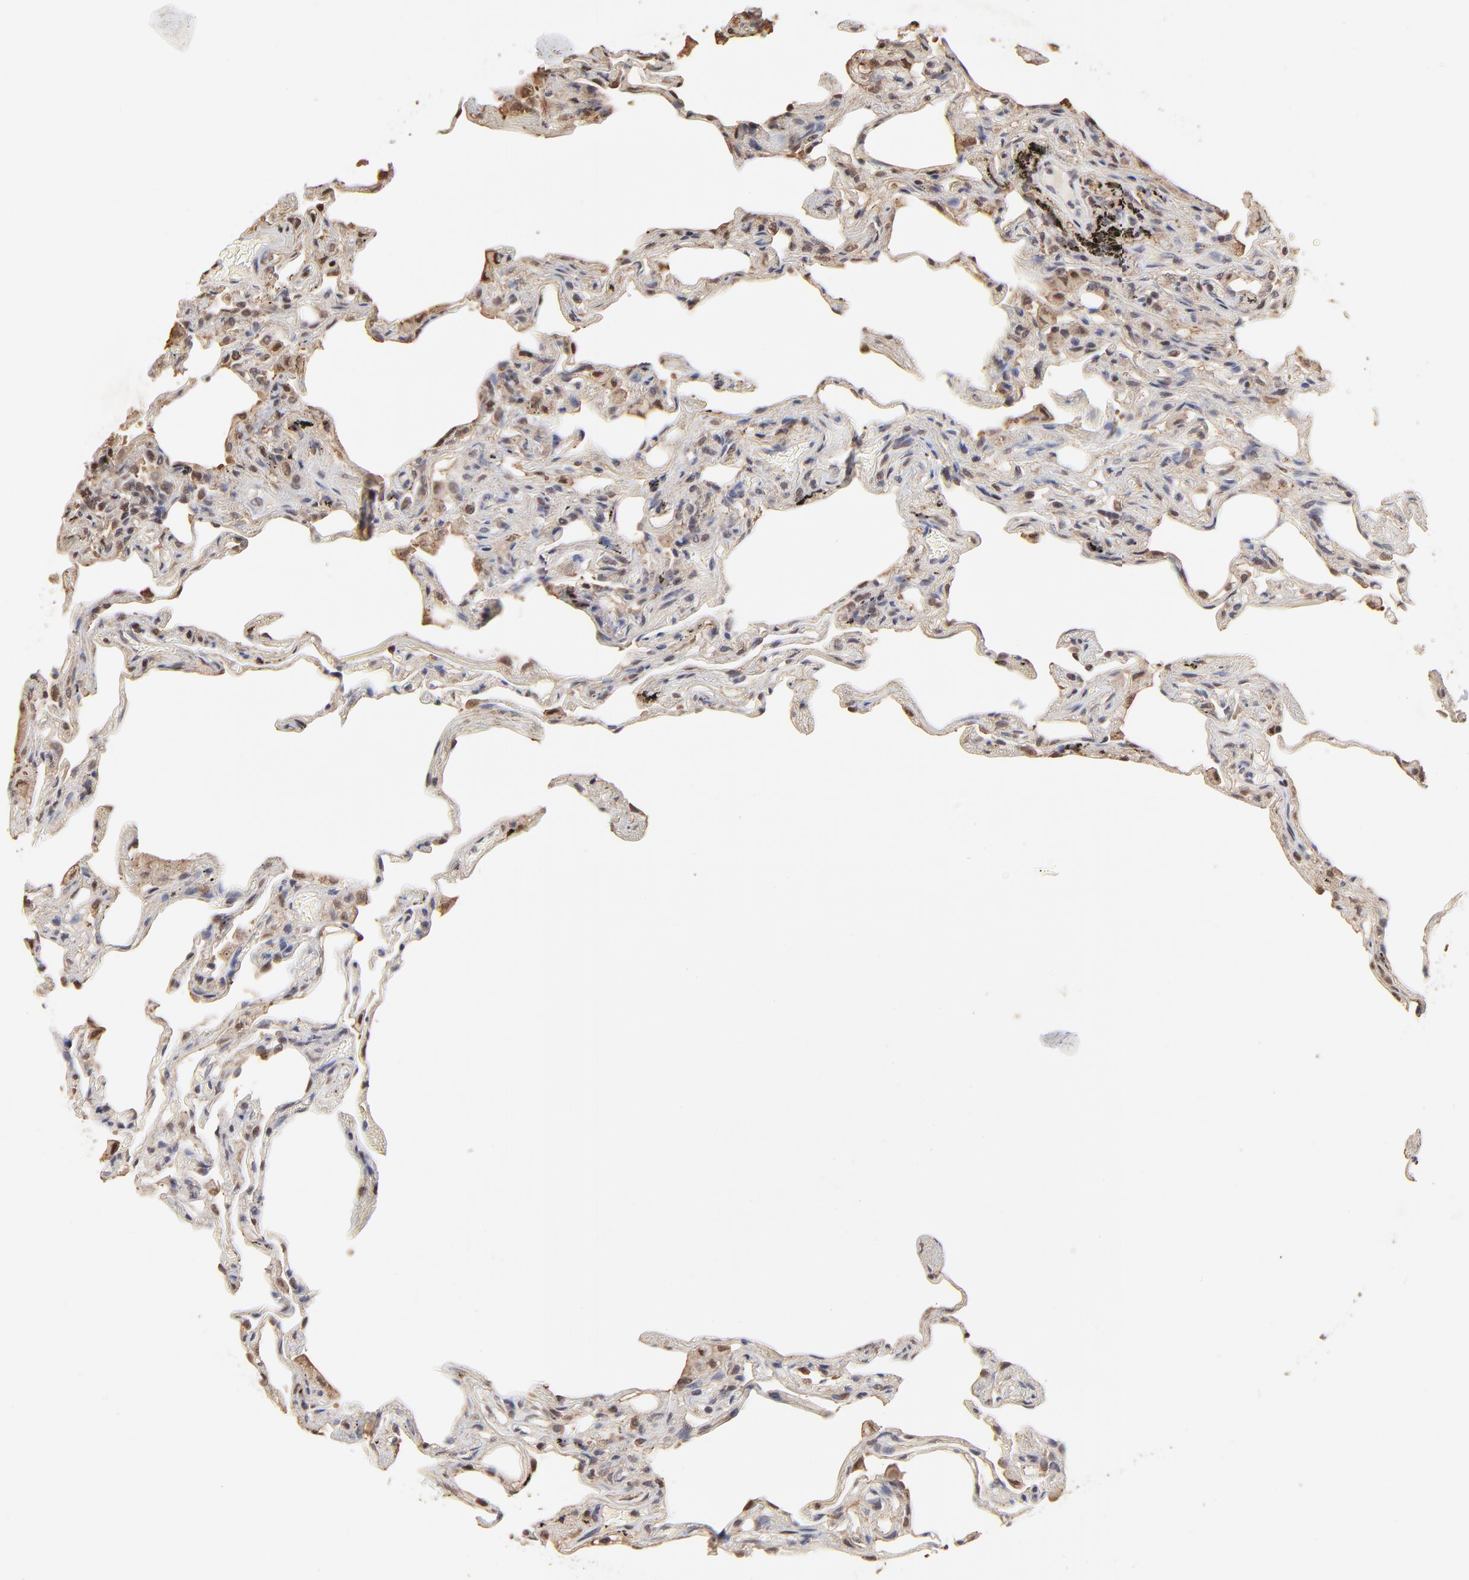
{"staining": {"intensity": "weak", "quantity": "<25%", "location": "nuclear"}, "tissue": "lung", "cell_type": "Alveolar cells", "image_type": "normal", "snomed": [{"axis": "morphology", "description": "Normal tissue, NOS"}, {"axis": "morphology", "description": "Inflammation, NOS"}, {"axis": "topography", "description": "Lung"}], "caption": "IHC of benign lung demonstrates no positivity in alveolar cells.", "gene": "BIRC5", "patient": {"sex": "male", "age": 69}}